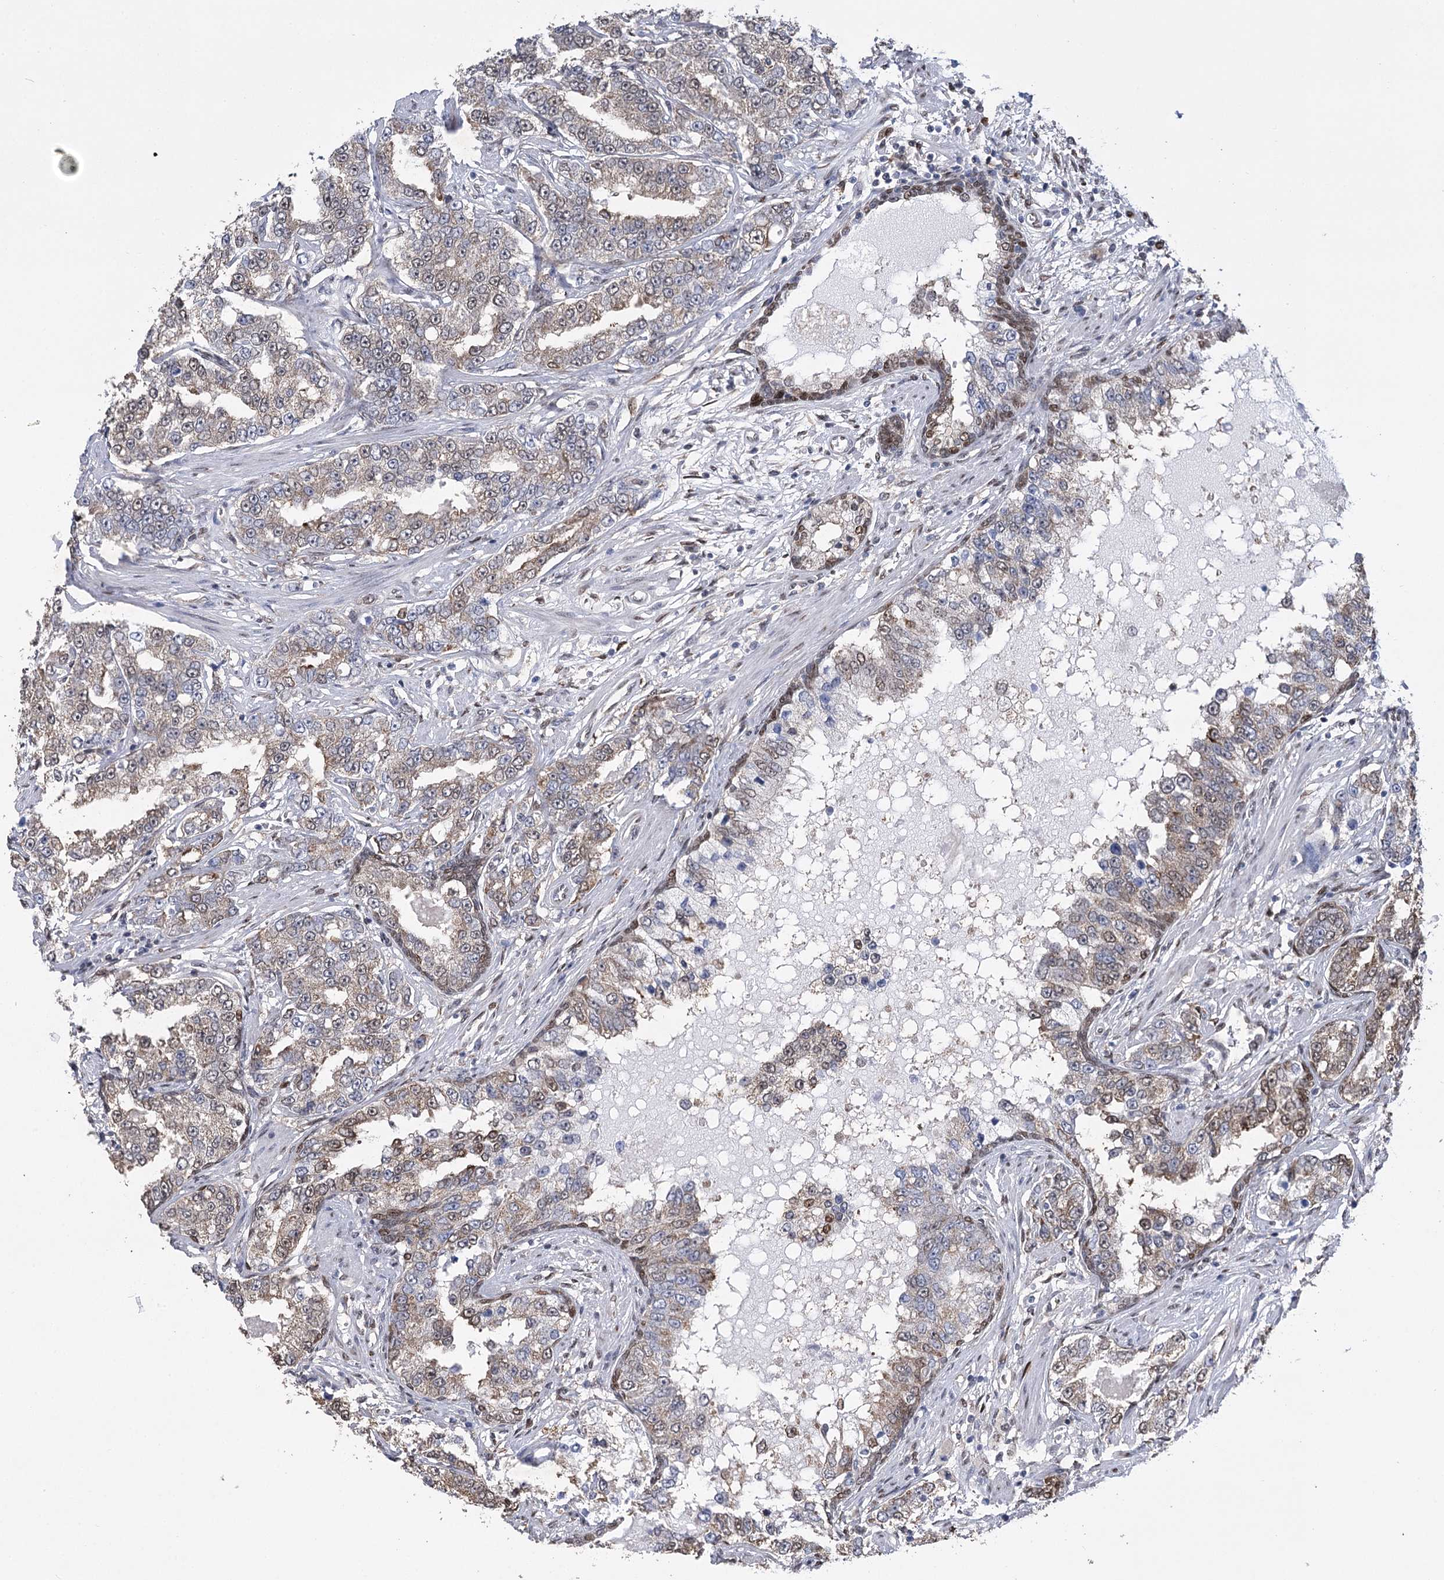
{"staining": {"intensity": "moderate", "quantity": "25%-75%", "location": "nuclear"}, "tissue": "prostate cancer", "cell_type": "Tumor cells", "image_type": "cancer", "snomed": [{"axis": "morphology", "description": "Normal tissue, NOS"}, {"axis": "morphology", "description": "Adenocarcinoma, High grade"}, {"axis": "topography", "description": "Prostate"}], "caption": "Immunohistochemical staining of prostate cancer displays medium levels of moderate nuclear protein staining in approximately 25%-75% of tumor cells.", "gene": "NFU1", "patient": {"sex": "male", "age": 83}}